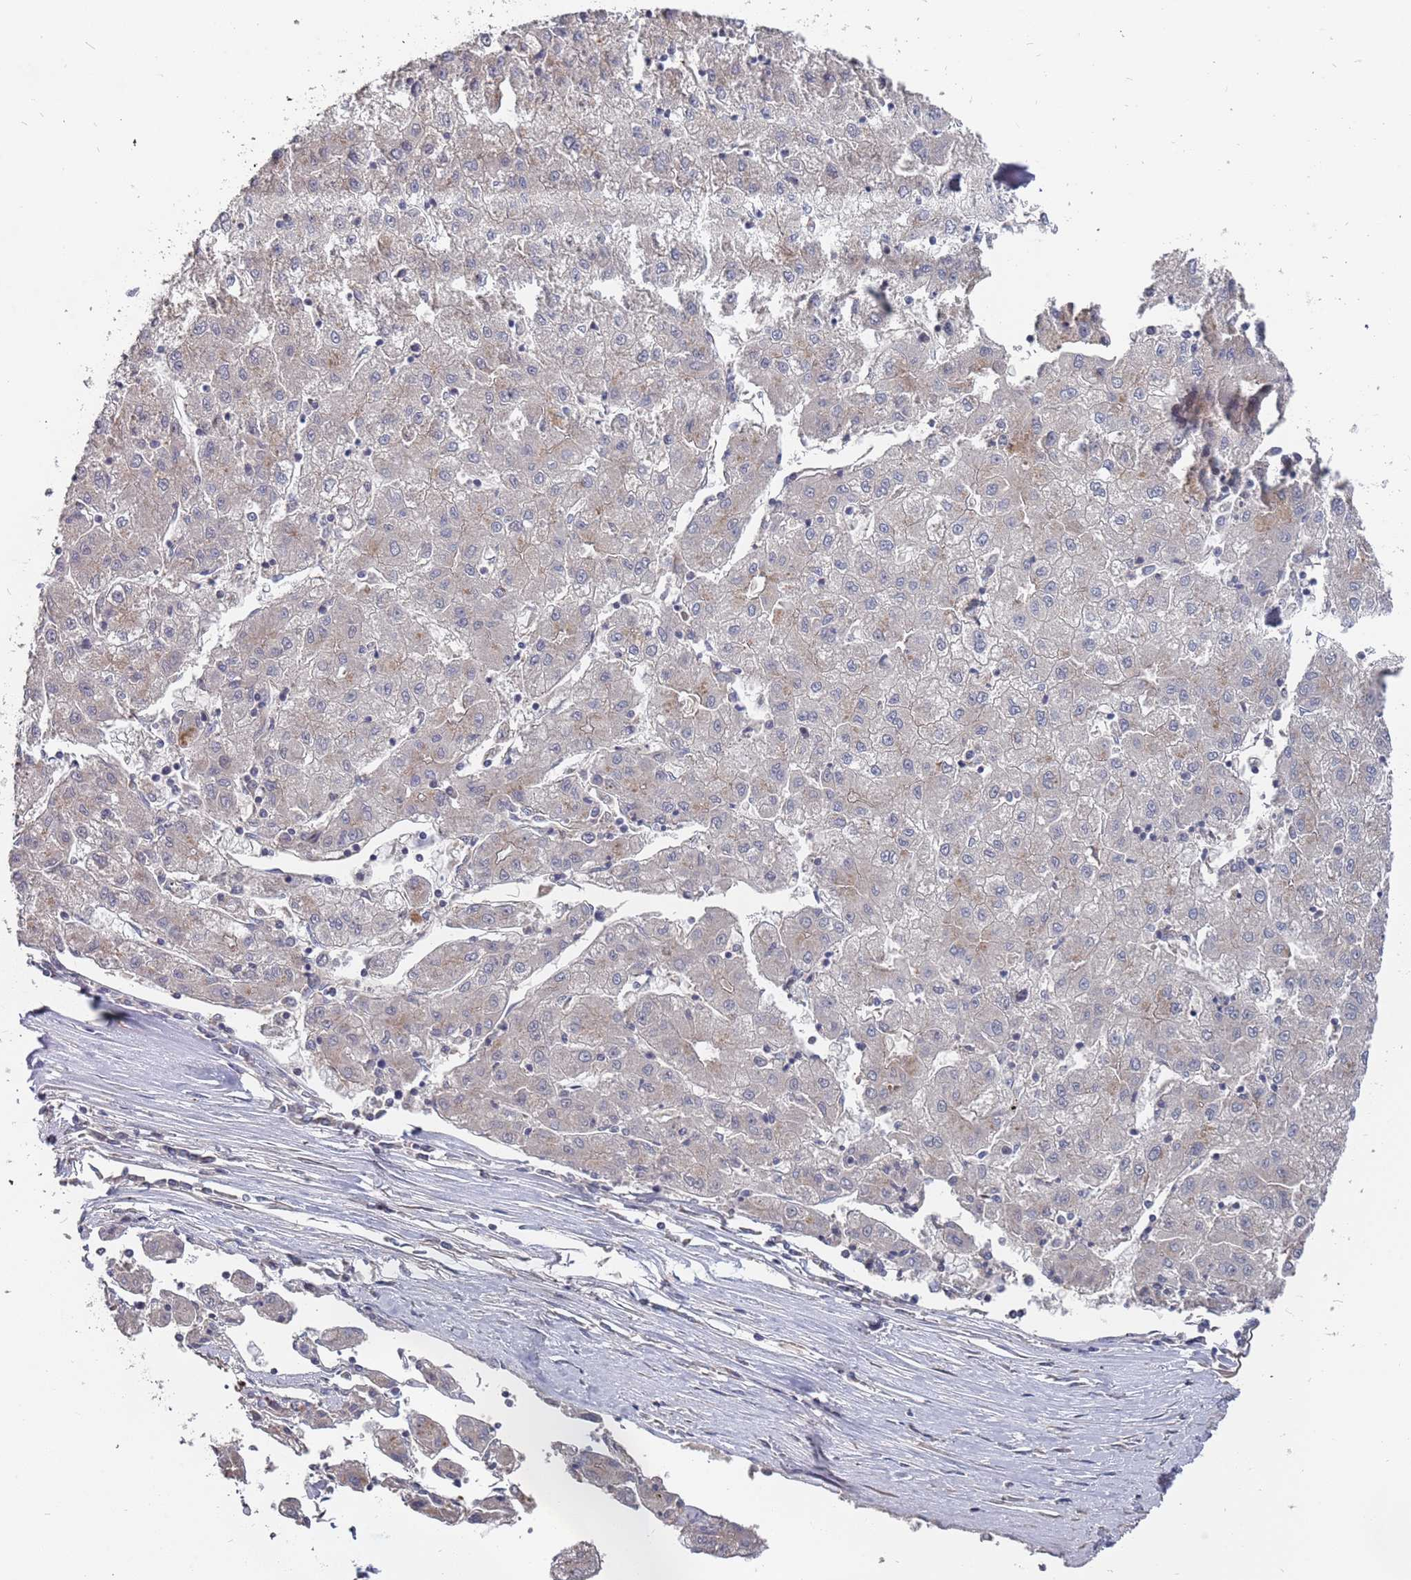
{"staining": {"intensity": "weak", "quantity": "<25%", "location": "cytoplasmic/membranous"}, "tissue": "liver cancer", "cell_type": "Tumor cells", "image_type": "cancer", "snomed": [{"axis": "morphology", "description": "Carcinoma, Hepatocellular, NOS"}, {"axis": "topography", "description": "Liver"}], "caption": "High power microscopy image of an immunohistochemistry micrograph of hepatocellular carcinoma (liver), revealing no significant positivity in tumor cells.", "gene": "TCEANC2", "patient": {"sex": "male", "age": 72}}